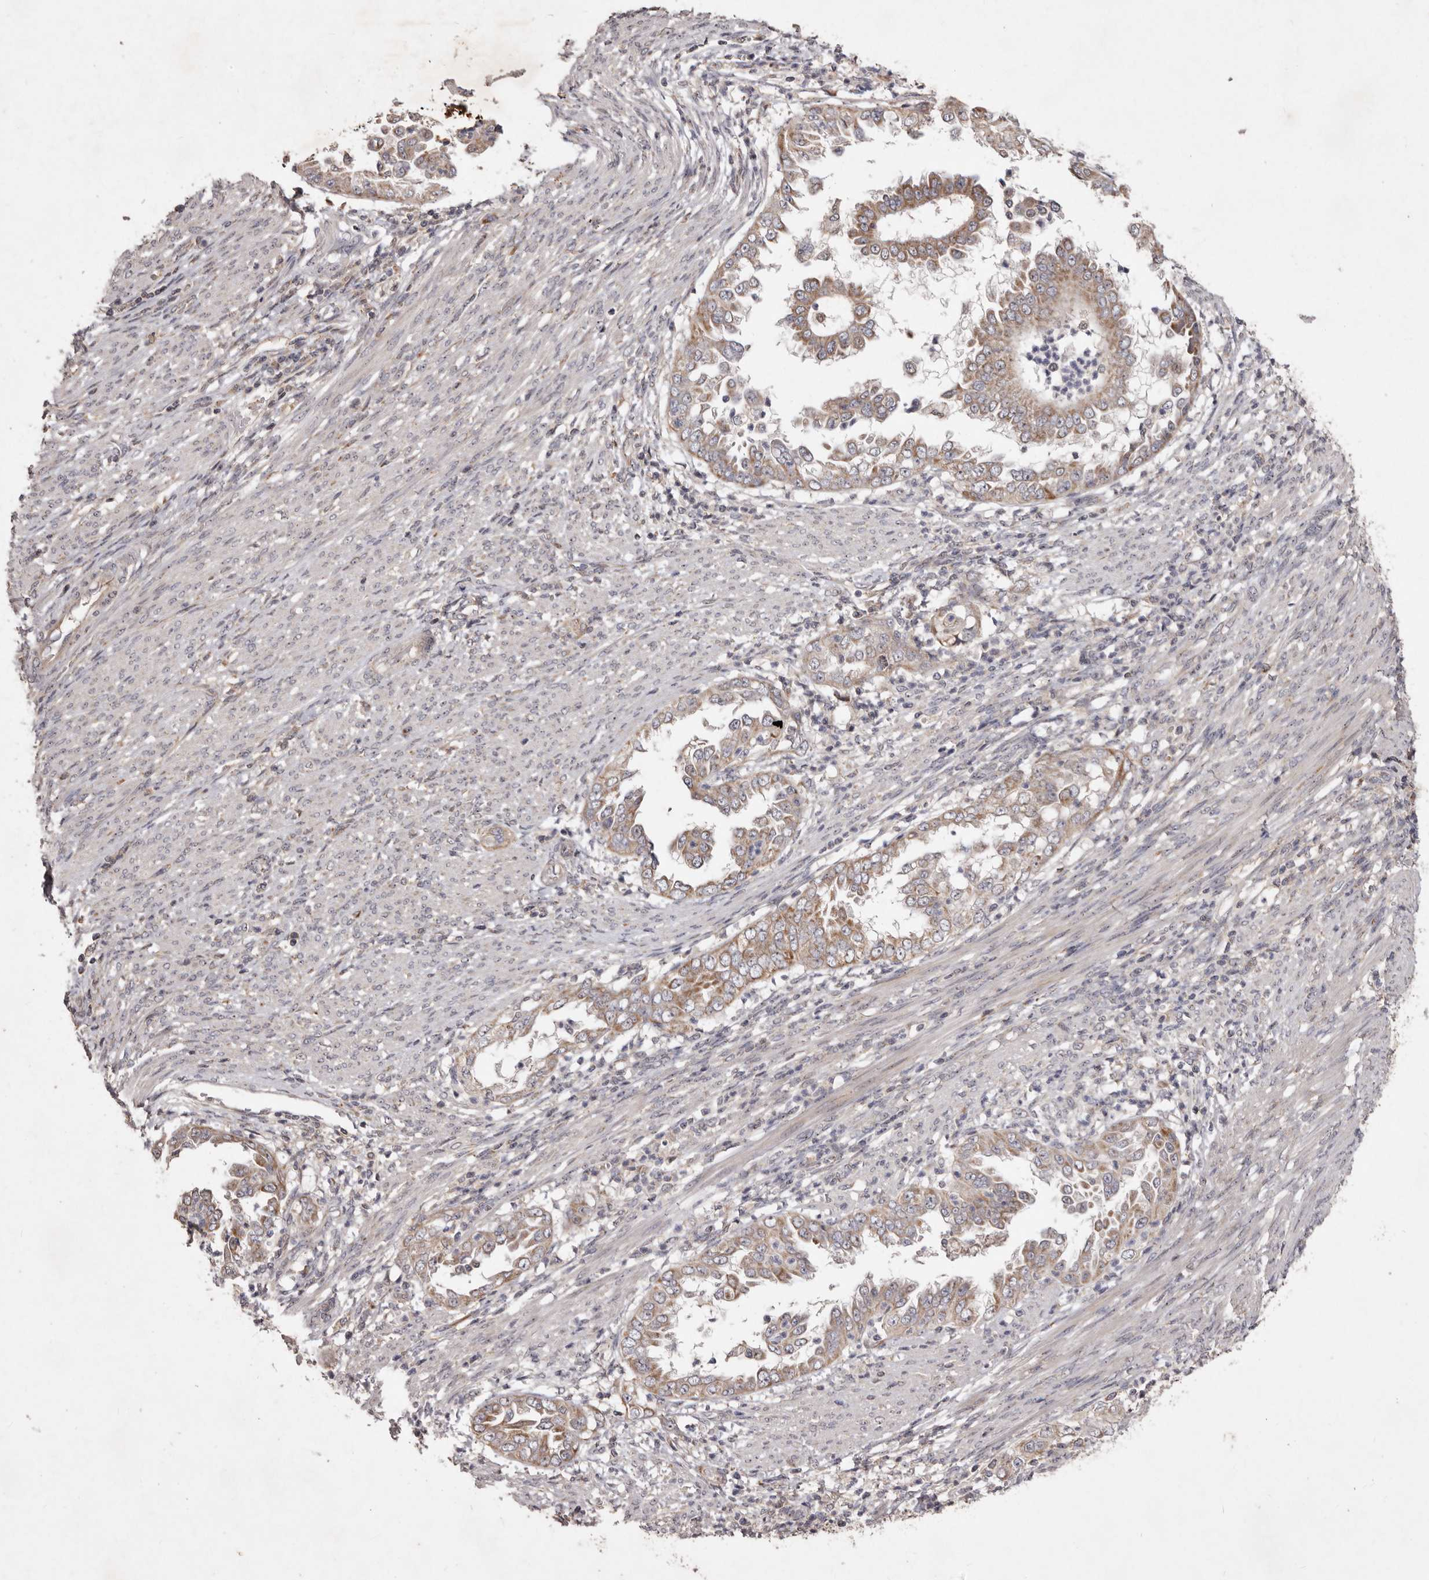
{"staining": {"intensity": "moderate", "quantity": "25%-75%", "location": "cytoplasmic/membranous"}, "tissue": "endometrial cancer", "cell_type": "Tumor cells", "image_type": "cancer", "snomed": [{"axis": "morphology", "description": "Adenocarcinoma, NOS"}, {"axis": "topography", "description": "Endometrium"}], "caption": "Human endometrial cancer stained for a protein (brown) reveals moderate cytoplasmic/membranous positive expression in about 25%-75% of tumor cells.", "gene": "FLAD1", "patient": {"sex": "female", "age": 85}}